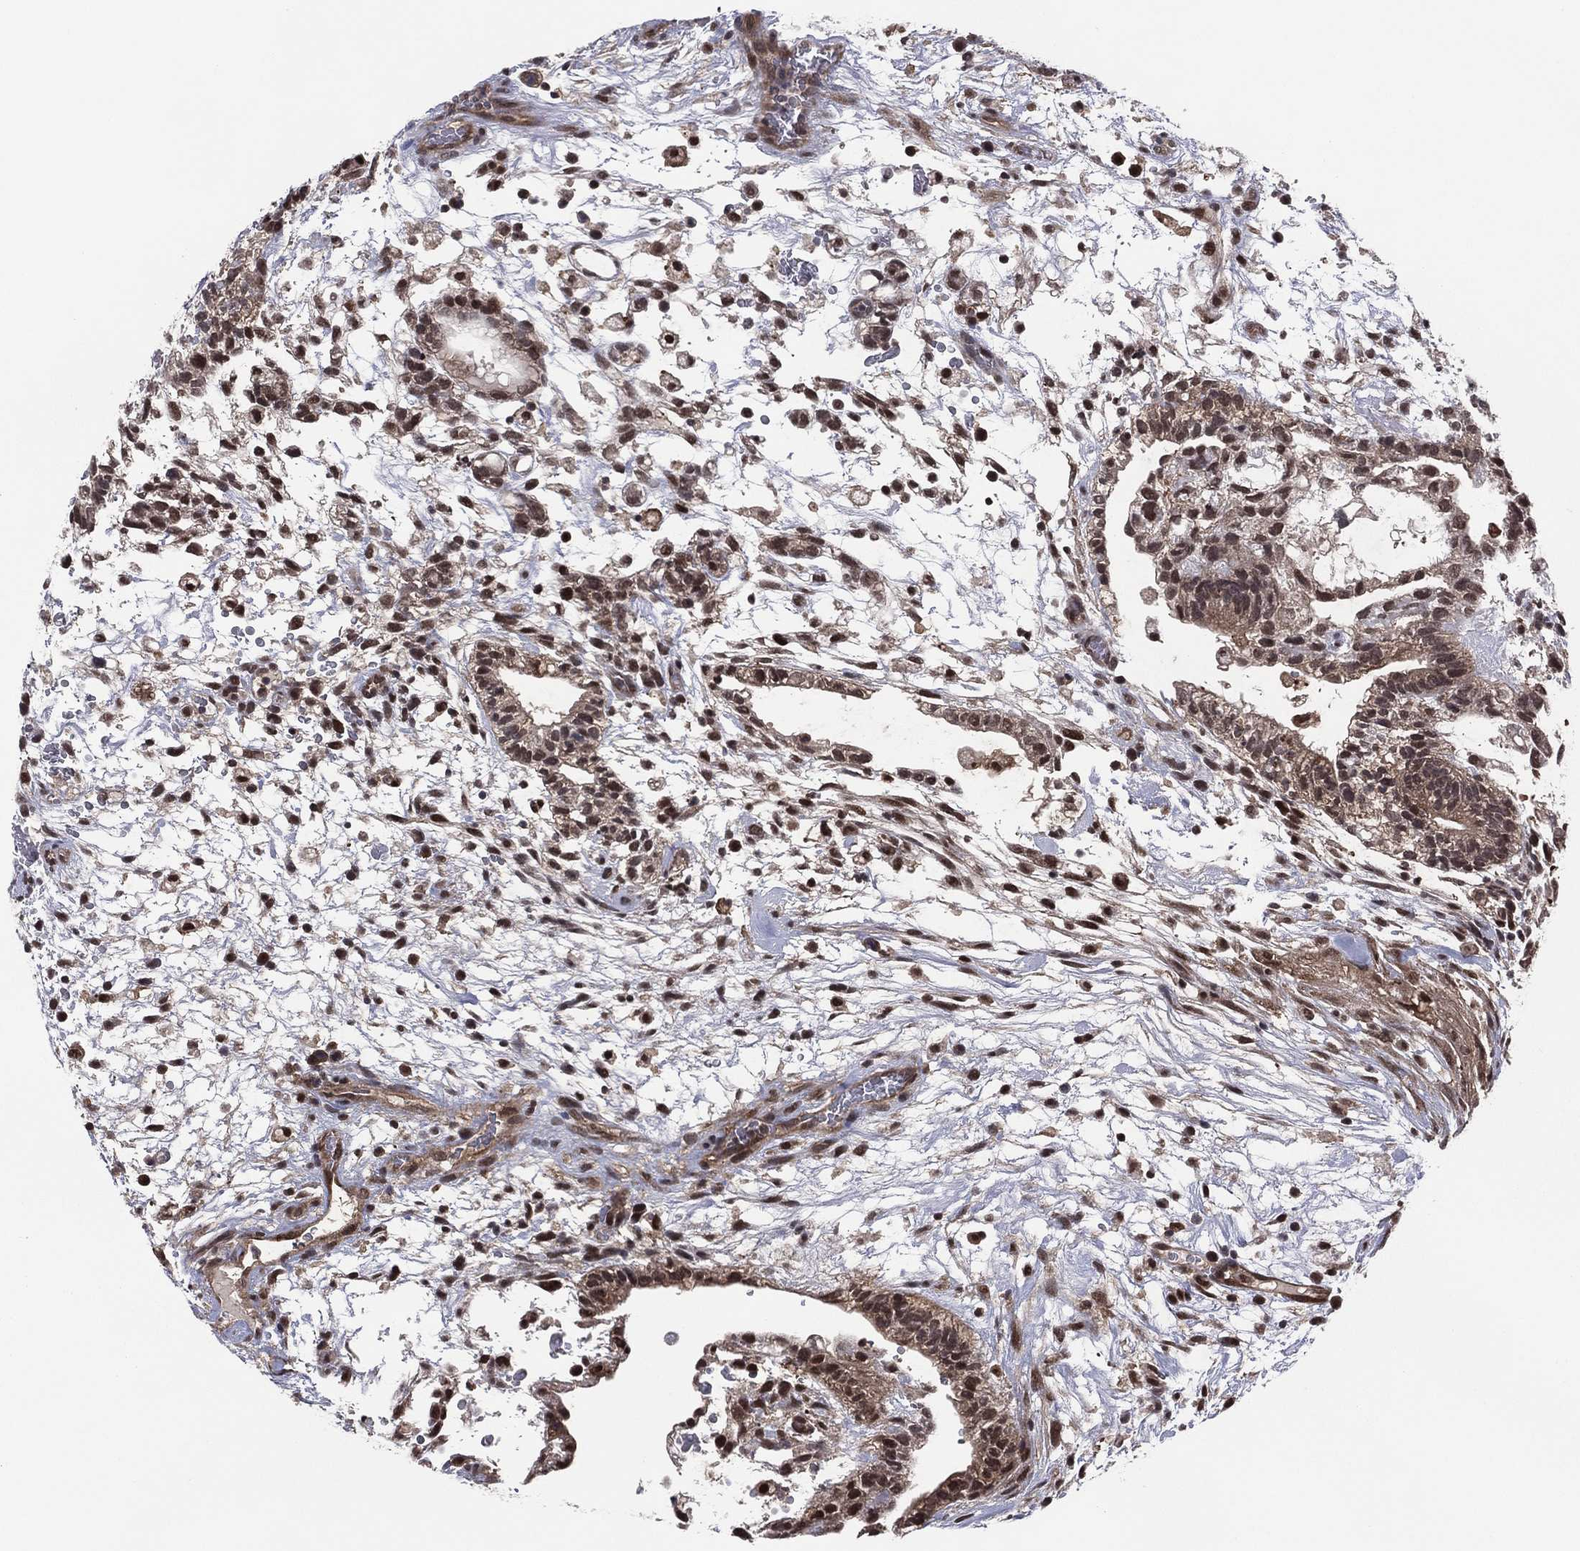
{"staining": {"intensity": "moderate", "quantity": "25%-75%", "location": "cytoplasmic/membranous,nuclear"}, "tissue": "testis cancer", "cell_type": "Tumor cells", "image_type": "cancer", "snomed": [{"axis": "morphology", "description": "Normal tissue, NOS"}, {"axis": "morphology", "description": "Carcinoma, Embryonal, NOS"}, {"axis": "topography", "description": "Testis"}], "caption": "Immunohistochemical staining of testis cancer shows moderate cytoplasmic/membranous and nuclear protein staining in about 25%-75% of tumor cells.", "gene": "ICOSLG", "patient": {"sex": "male", "age": 32}}